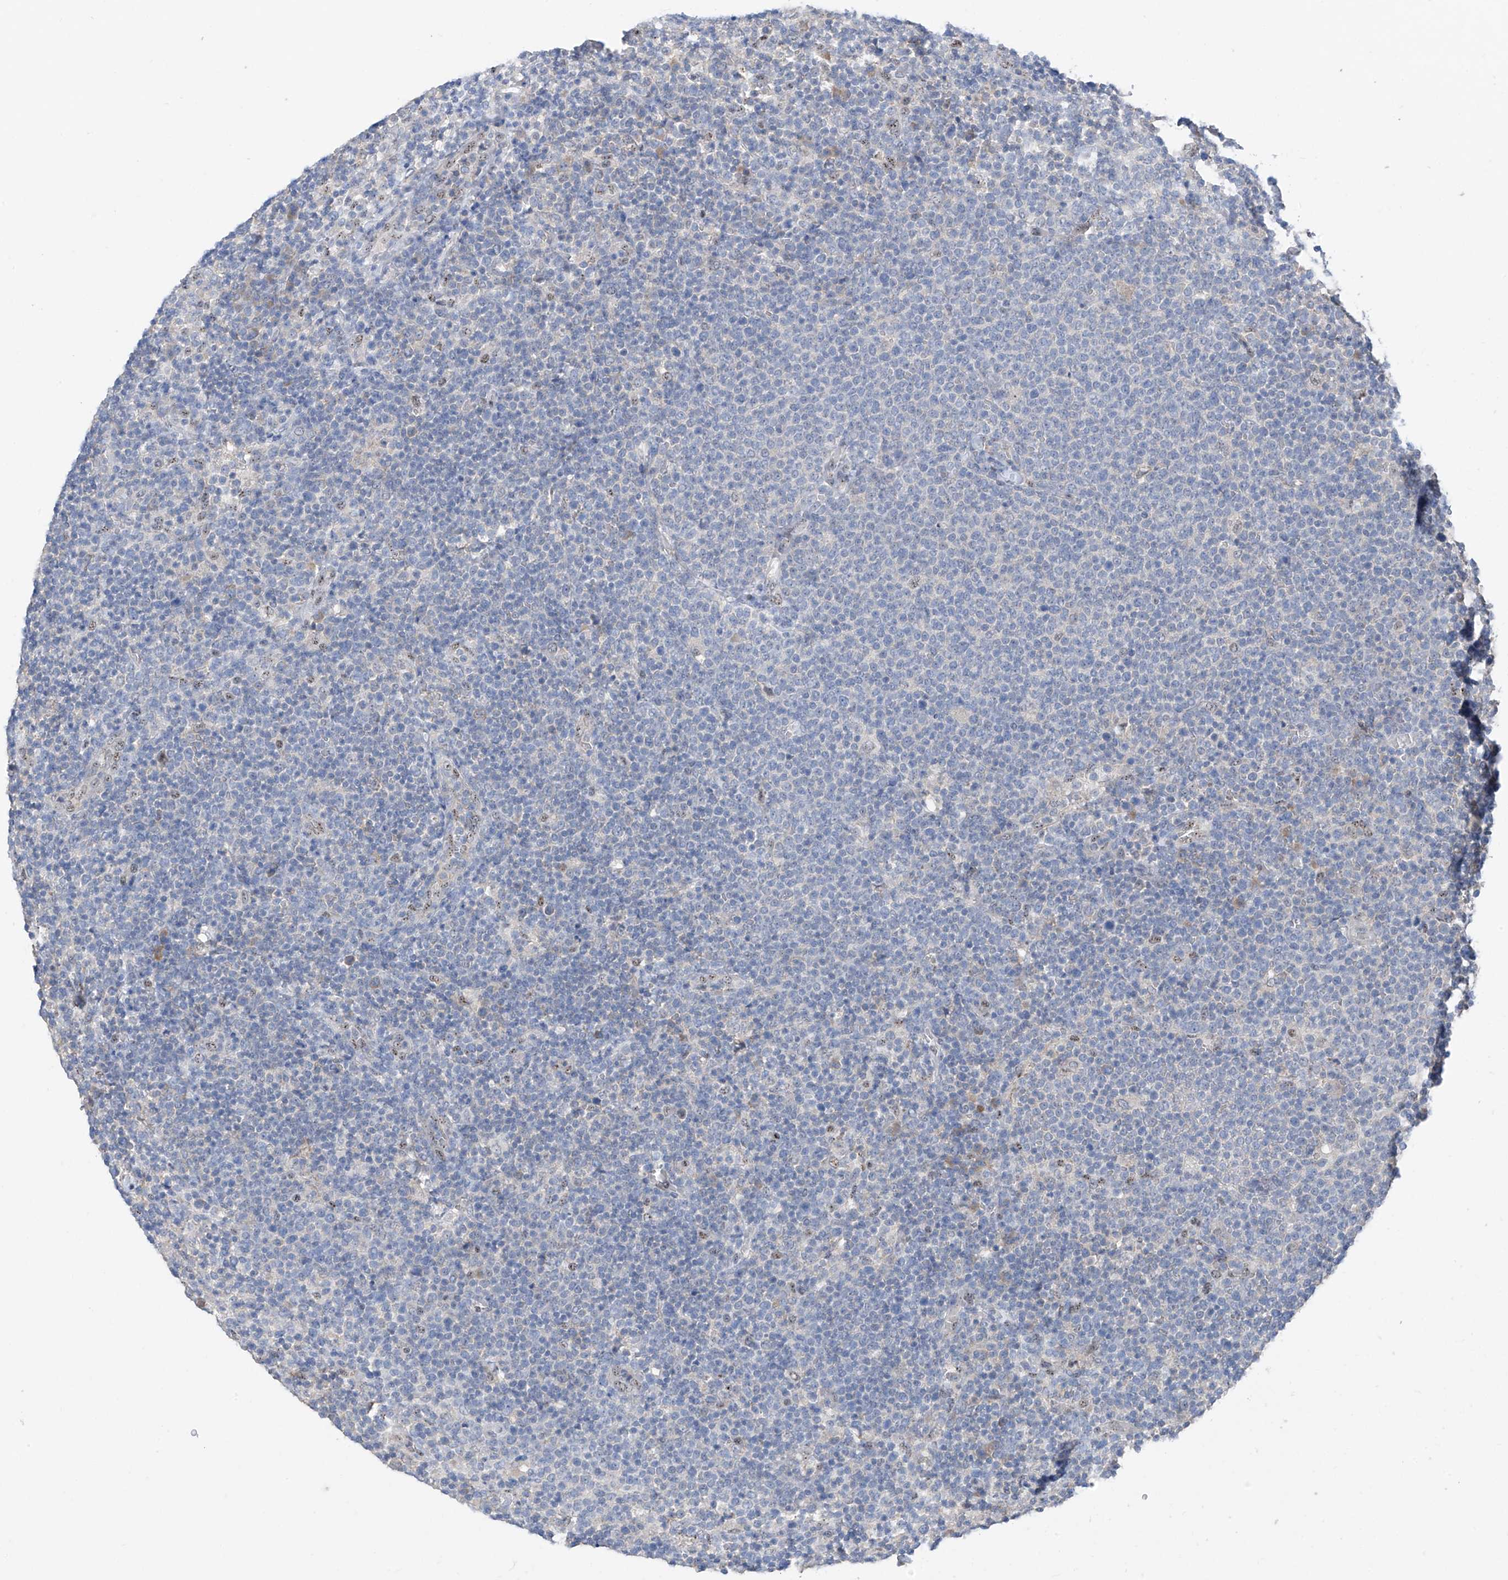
{"staining": {"intensity": "negative", "quantity": "none", "location": "none"}, "tissue": "lymphoma", "cell_type": "Tumor cells", "image_type": "cancer", "snomed": [{"axis": "morphology", "description": "Malignant lymphoma, non-Hodgkin's type, High grade"}, {"axis": "topography", "description": "Lymph node"}], "caption": "IHC micrograph of high-grade malignant lymphoma, non-Hodgkin's type stained for a protein (brown), which shows no staining in tumor cells. (DAB IHC with hematoxylin counter stain).", "gene": "RPL4", "patient": {"sex": "male", "age": 61}}